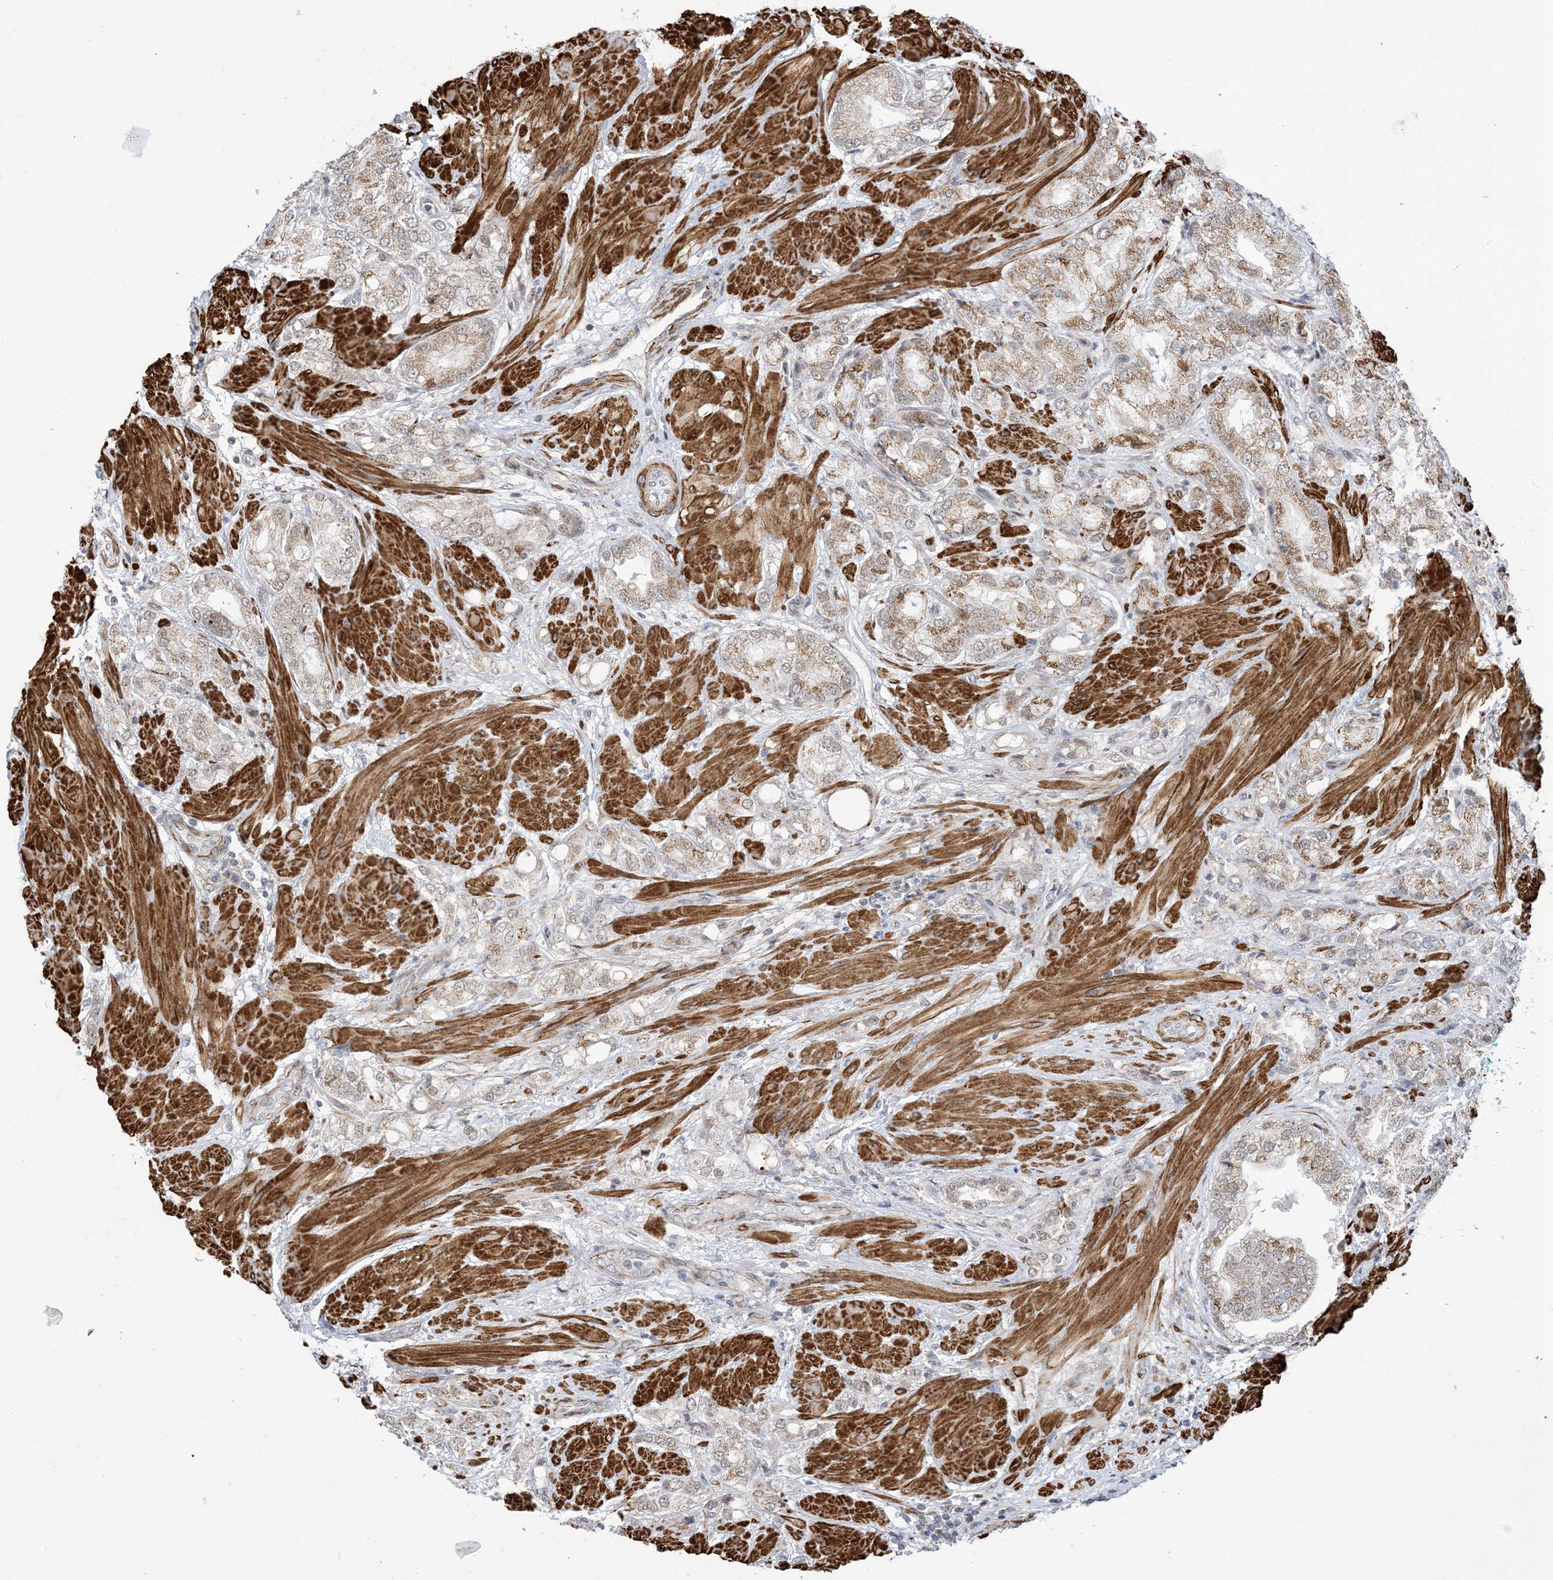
{"staining": {"intensity": "weak", "quantity": "25%-75%", "location": "cytoplasmic/membranous"}, "tissue": "prostate cancer", "cell_type": "Tumor cells", "image_type": "cancer", "snomed": [{"axis": "morphology", "description": "Adenocarcinoma, High grade"}, {"axis": "topography", "description": "Prostate"}], "caption": "Immunohistochemistry (IHC) (DAB (3,3'-diaminobenzidine)) staining of prostate cancer exhibits weak cytoplasmic/membranous protein staining in approximately 25%-75% of tumor cells.", "gene": "ZNF8", "patient": {"sex": "male", "age": 50}}